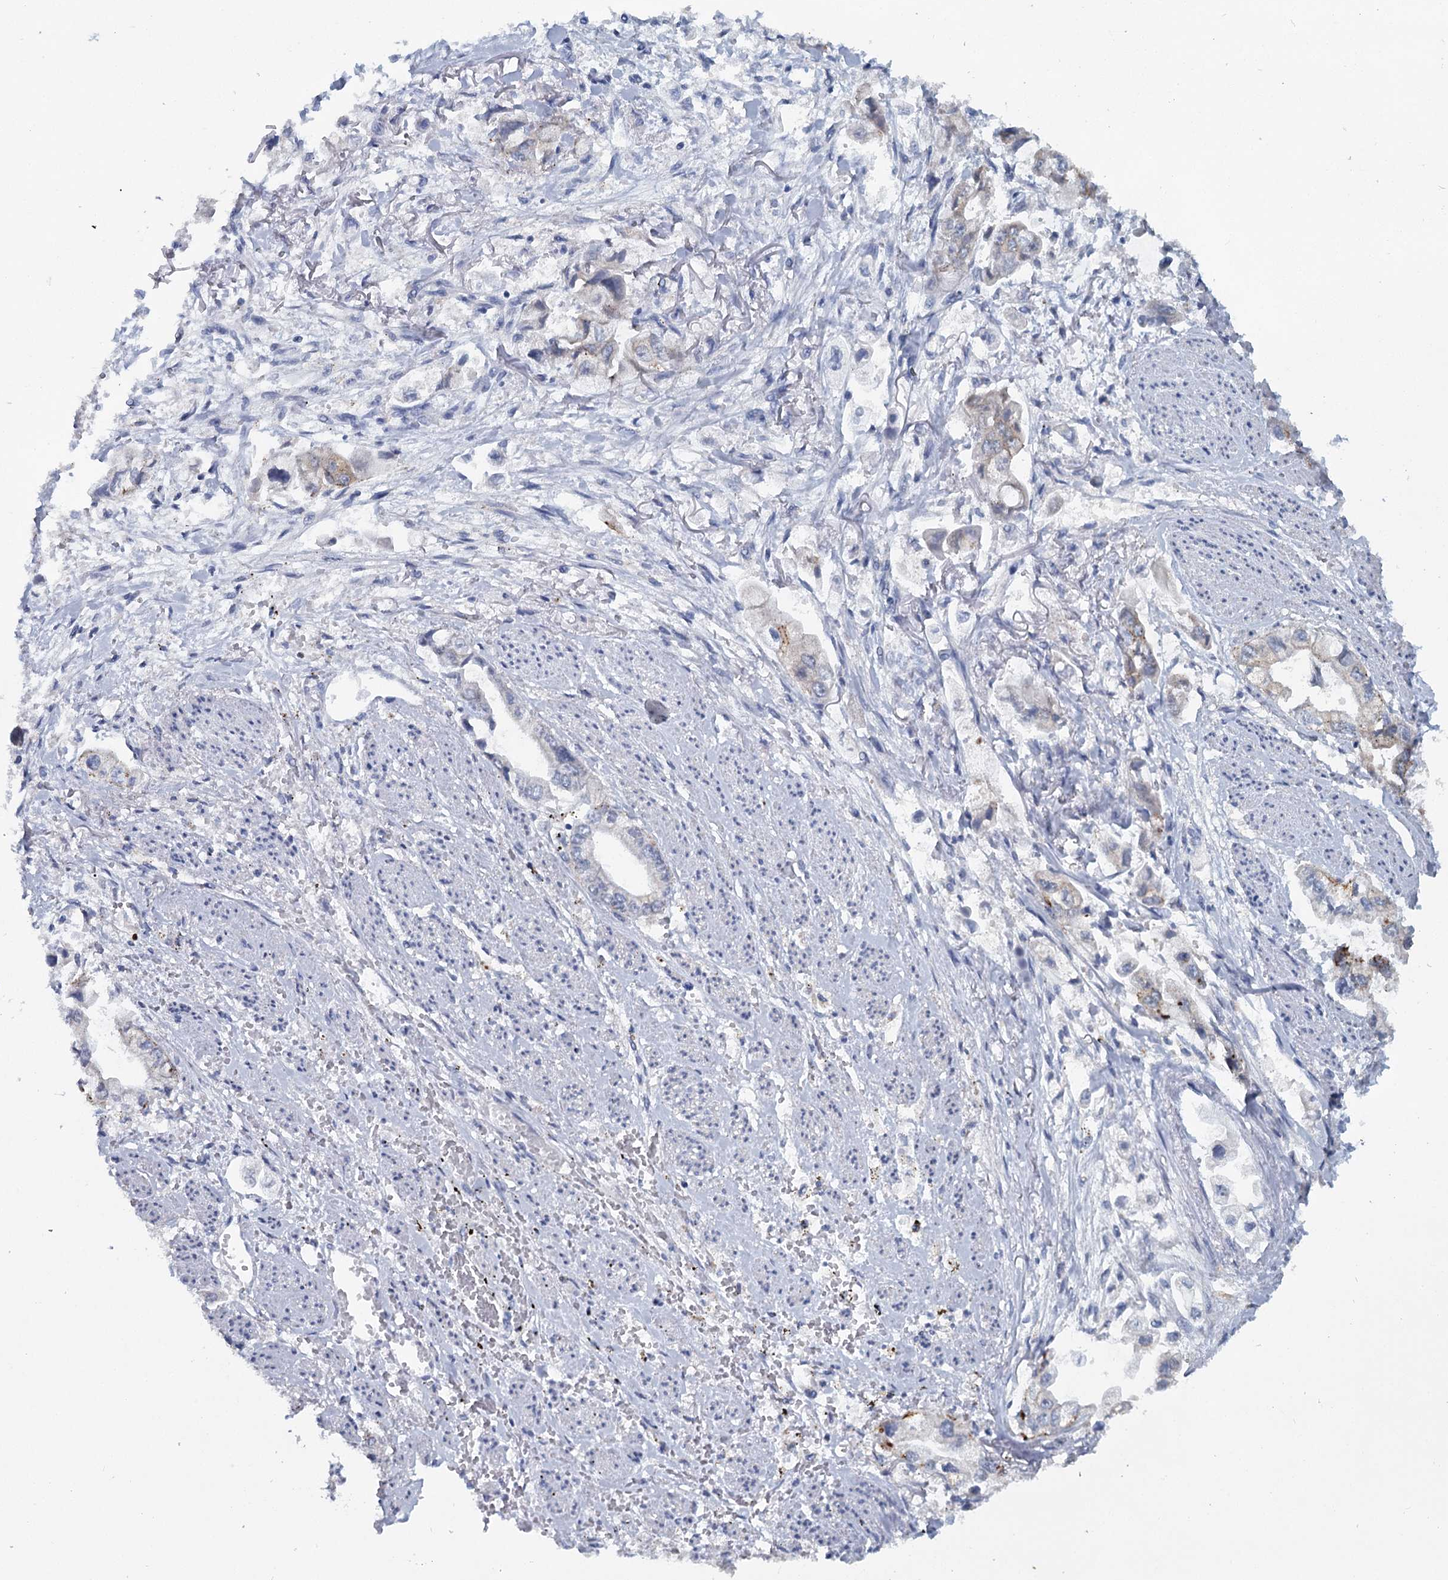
{"staining": {"intensity": "weak", "quantity": "<25%", "location": "cytoplasmic/membranous"}, "tissue": "stomach cancer", "cell_type": "Tumor cells", "image_type": "cancer", "snomed": [{"axis": "morphology", "description": "Adenocarcinoma, NOS"}, {"axis": "topography", "description": "Stomach"}], "caption": "Tumor cells are negative for brown protein staining in stomach adenocarcinoma.", "gene": "METTL7B", "patient": {"sex": "male", "age": 62}}